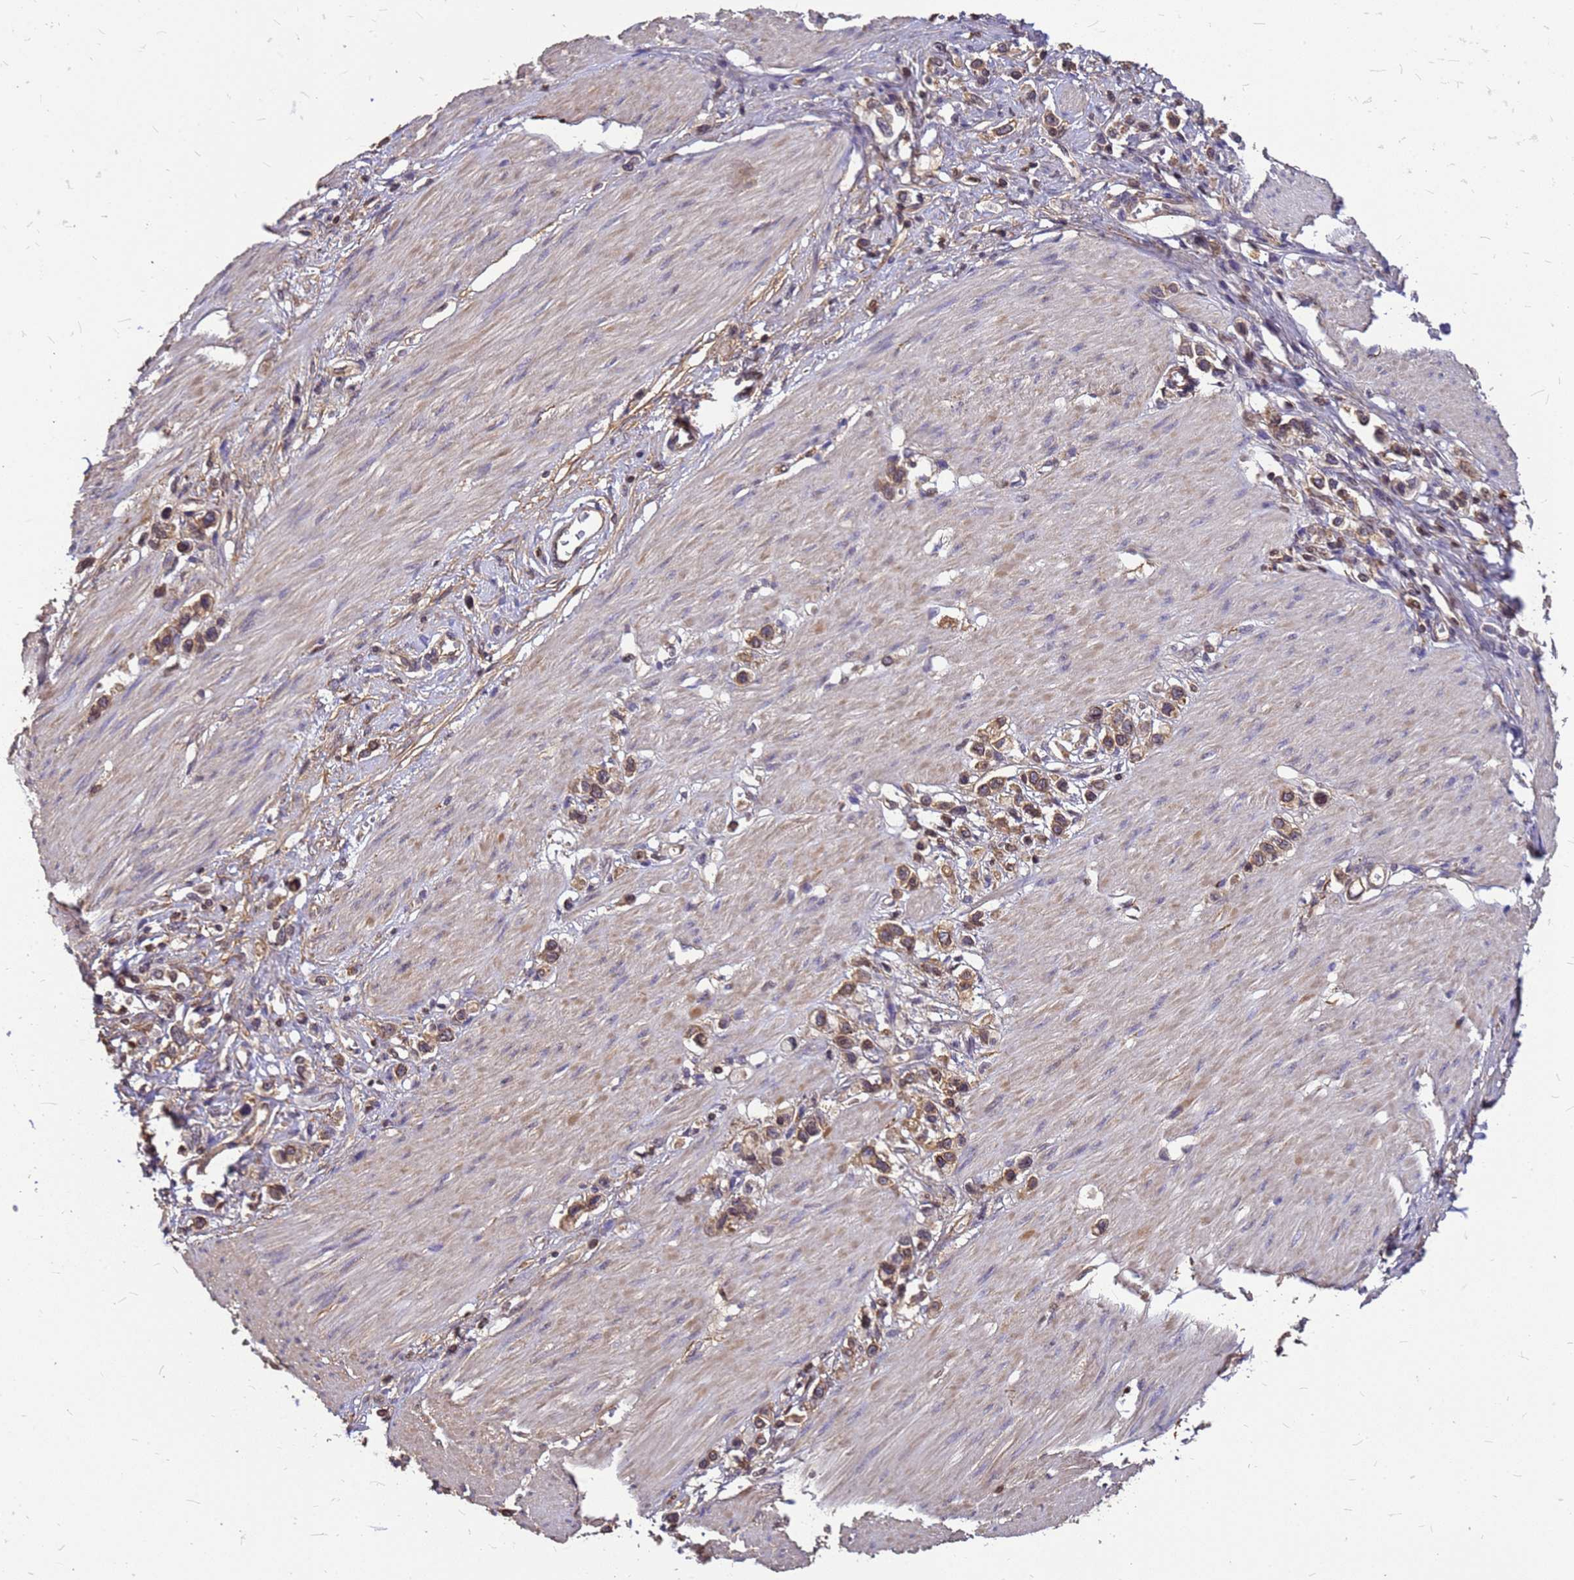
{"staining": {"intensity": "moderate", "quantity": "25%-75%", "location": "cytoplasmic/membranous,nuclear"}, "tissue": "stomach cancer", "cell_type": "Tumor cells", "image_type": "cancer", "snomed": [{"axis": "morphology", "description": "Normal tissue, NOS"}, {"axis": "morphology", "description": "Adenocarcinoma, NOS"}, {"axis": "topography", "description": "Stomach, upper"}, {"axis": "topography", "description": "Stomach"}], "caption": "Tumor cells display medium levels of moderate cytoplasmic/membranous and nuclear staining in approximately 25%-75% of cells in human adenocarcinoma (stomach). Using DAB (3,3'-diaminobenzidine) (brown) and hematoxylin (blue) stains, captured at high magnification using brightfield microscopy.", "gene": "C1orf35", "patient": {"sex": "female", "age": 65}}